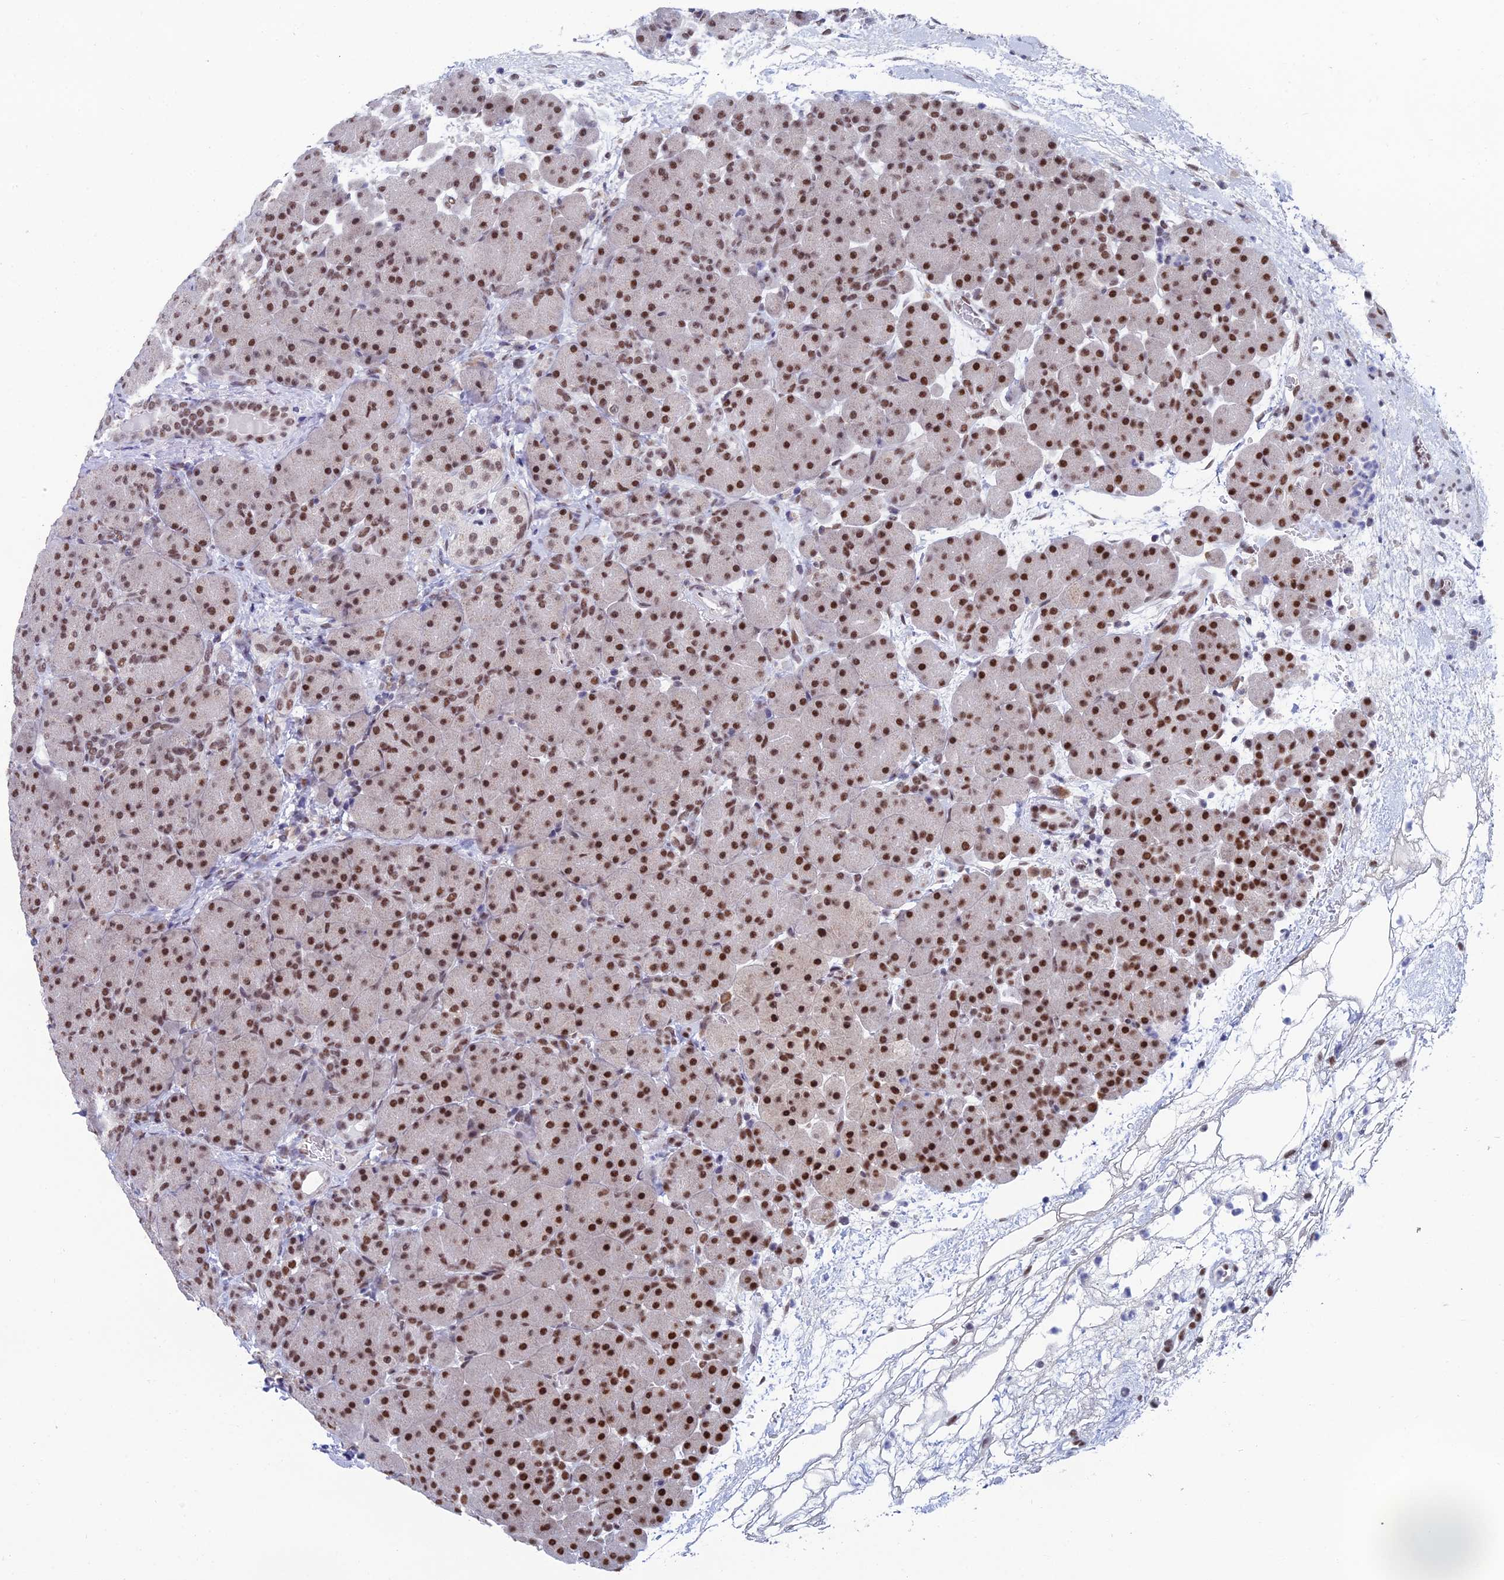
{"staining": {"intensity": "strong", "quantity": "25%-75%", "location": "nuclear"}, "tissue": "pancreas", "cell_type": "Exocrine glandular cells", "image_type": "normal", "snomed": [{"axis": "morphology", "description": "Normal tissue, NOS"}, {"axis": "topography", "description": "Pancreas"}], "caption": "Strong nuclear expression is present in about 25%-75% of exocrine glandular cells in benign pancreas.", "gene": "NABP2", "patient": {"sex": "male", "age": 66}}